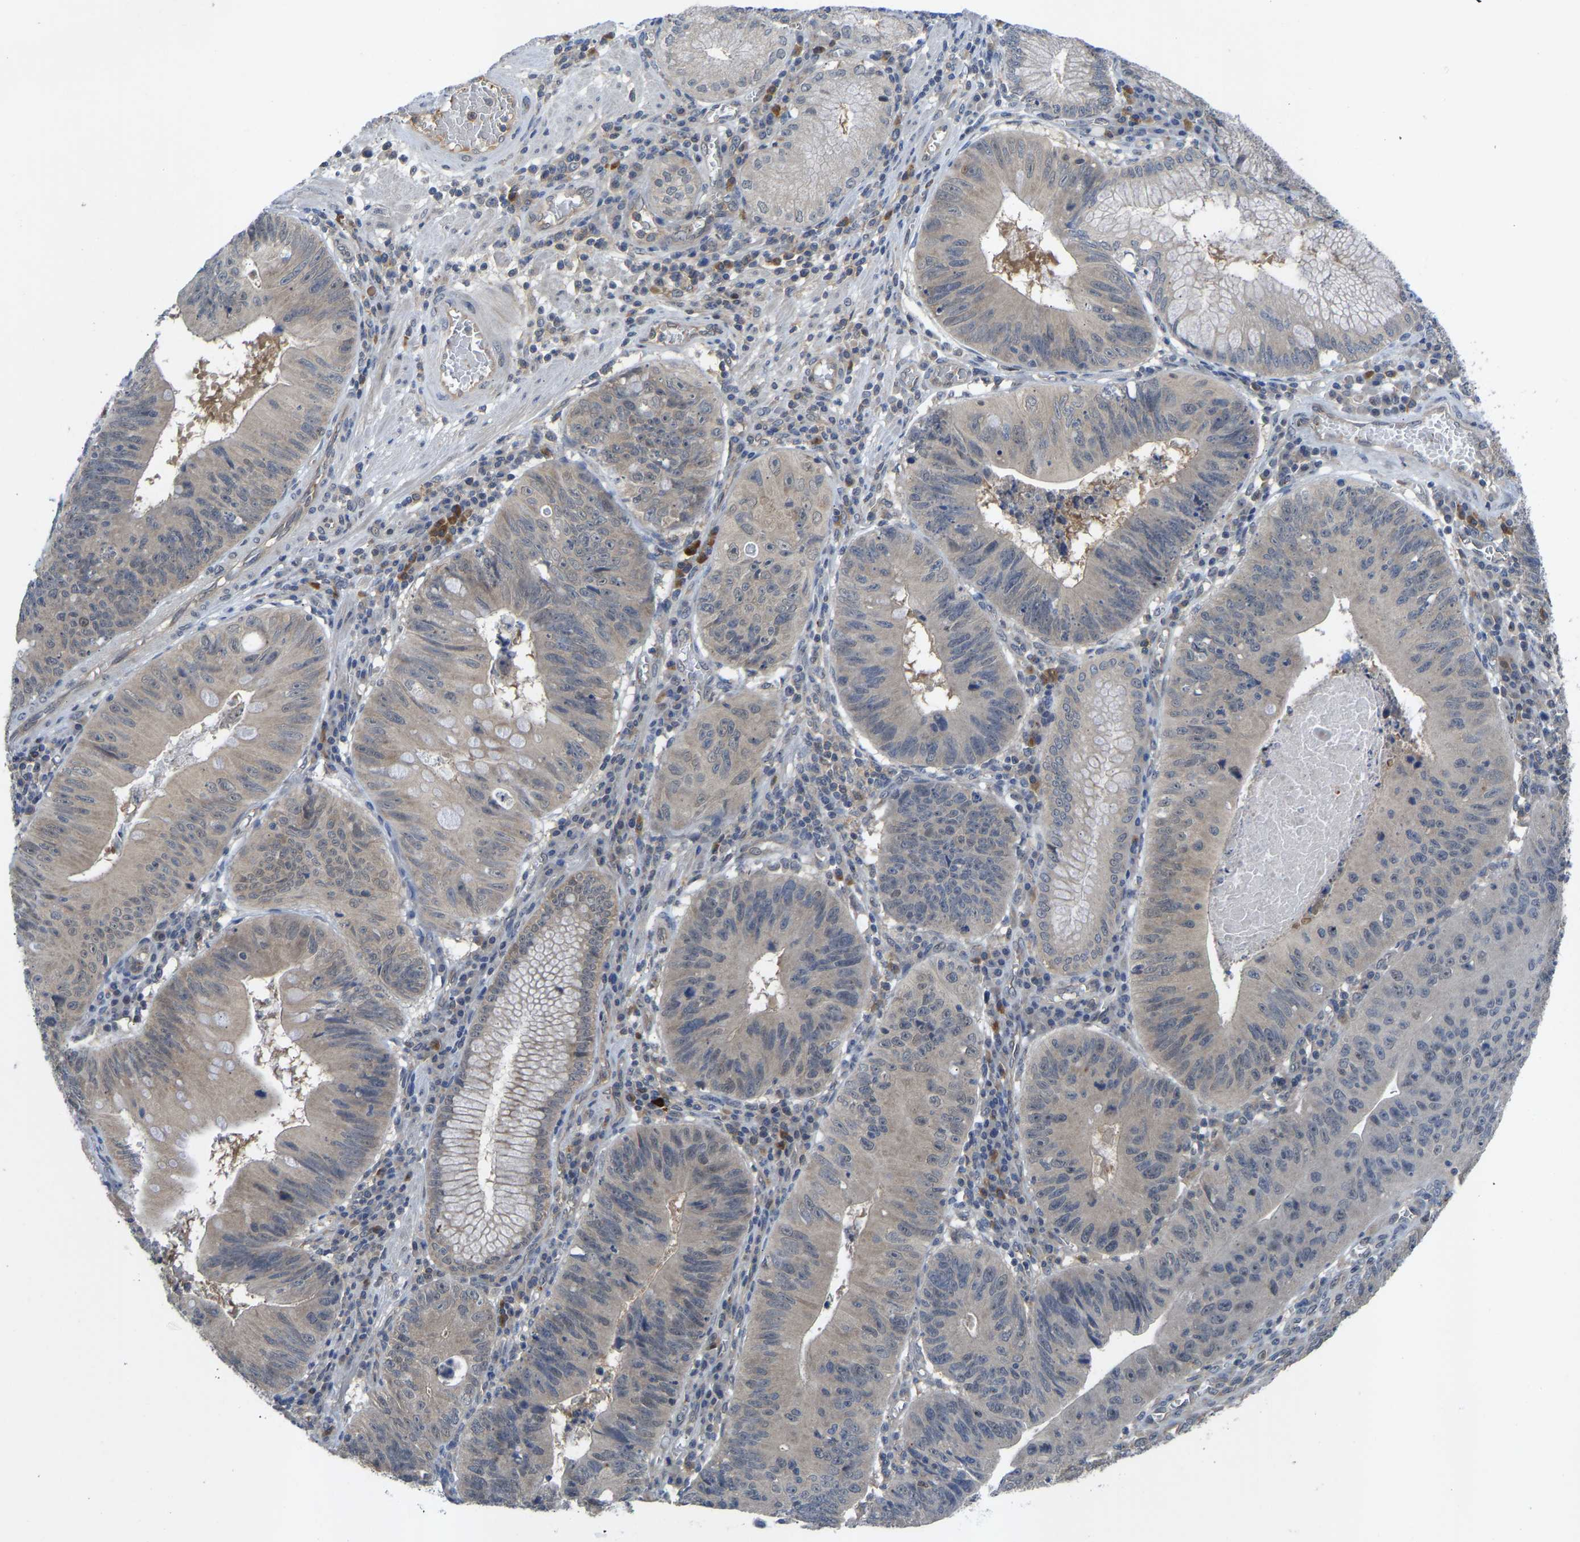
{"staining": {"intensity": "weak", "quantity": "<25%", "location": "nuclear"}, "tissue": "stomach cancer", "cell_type": "Tumor cells", "image_type": "cancer", "snomed": [{"axis": "morphology", "description": "Adenocarcinoma, NOS"}, {"axis": "topography", "description": "Stomach"}], "caption": "High magnification brightfield microscopy of stomach adenocarcinoma stained with DAB (3,3'-diaminobenzidine) (brown) and counterstained with hematoxylin (blue): tumor cells show no significant expression.", "gene": "ZNF251", "patient": {"sex": "male", "age": 59}}